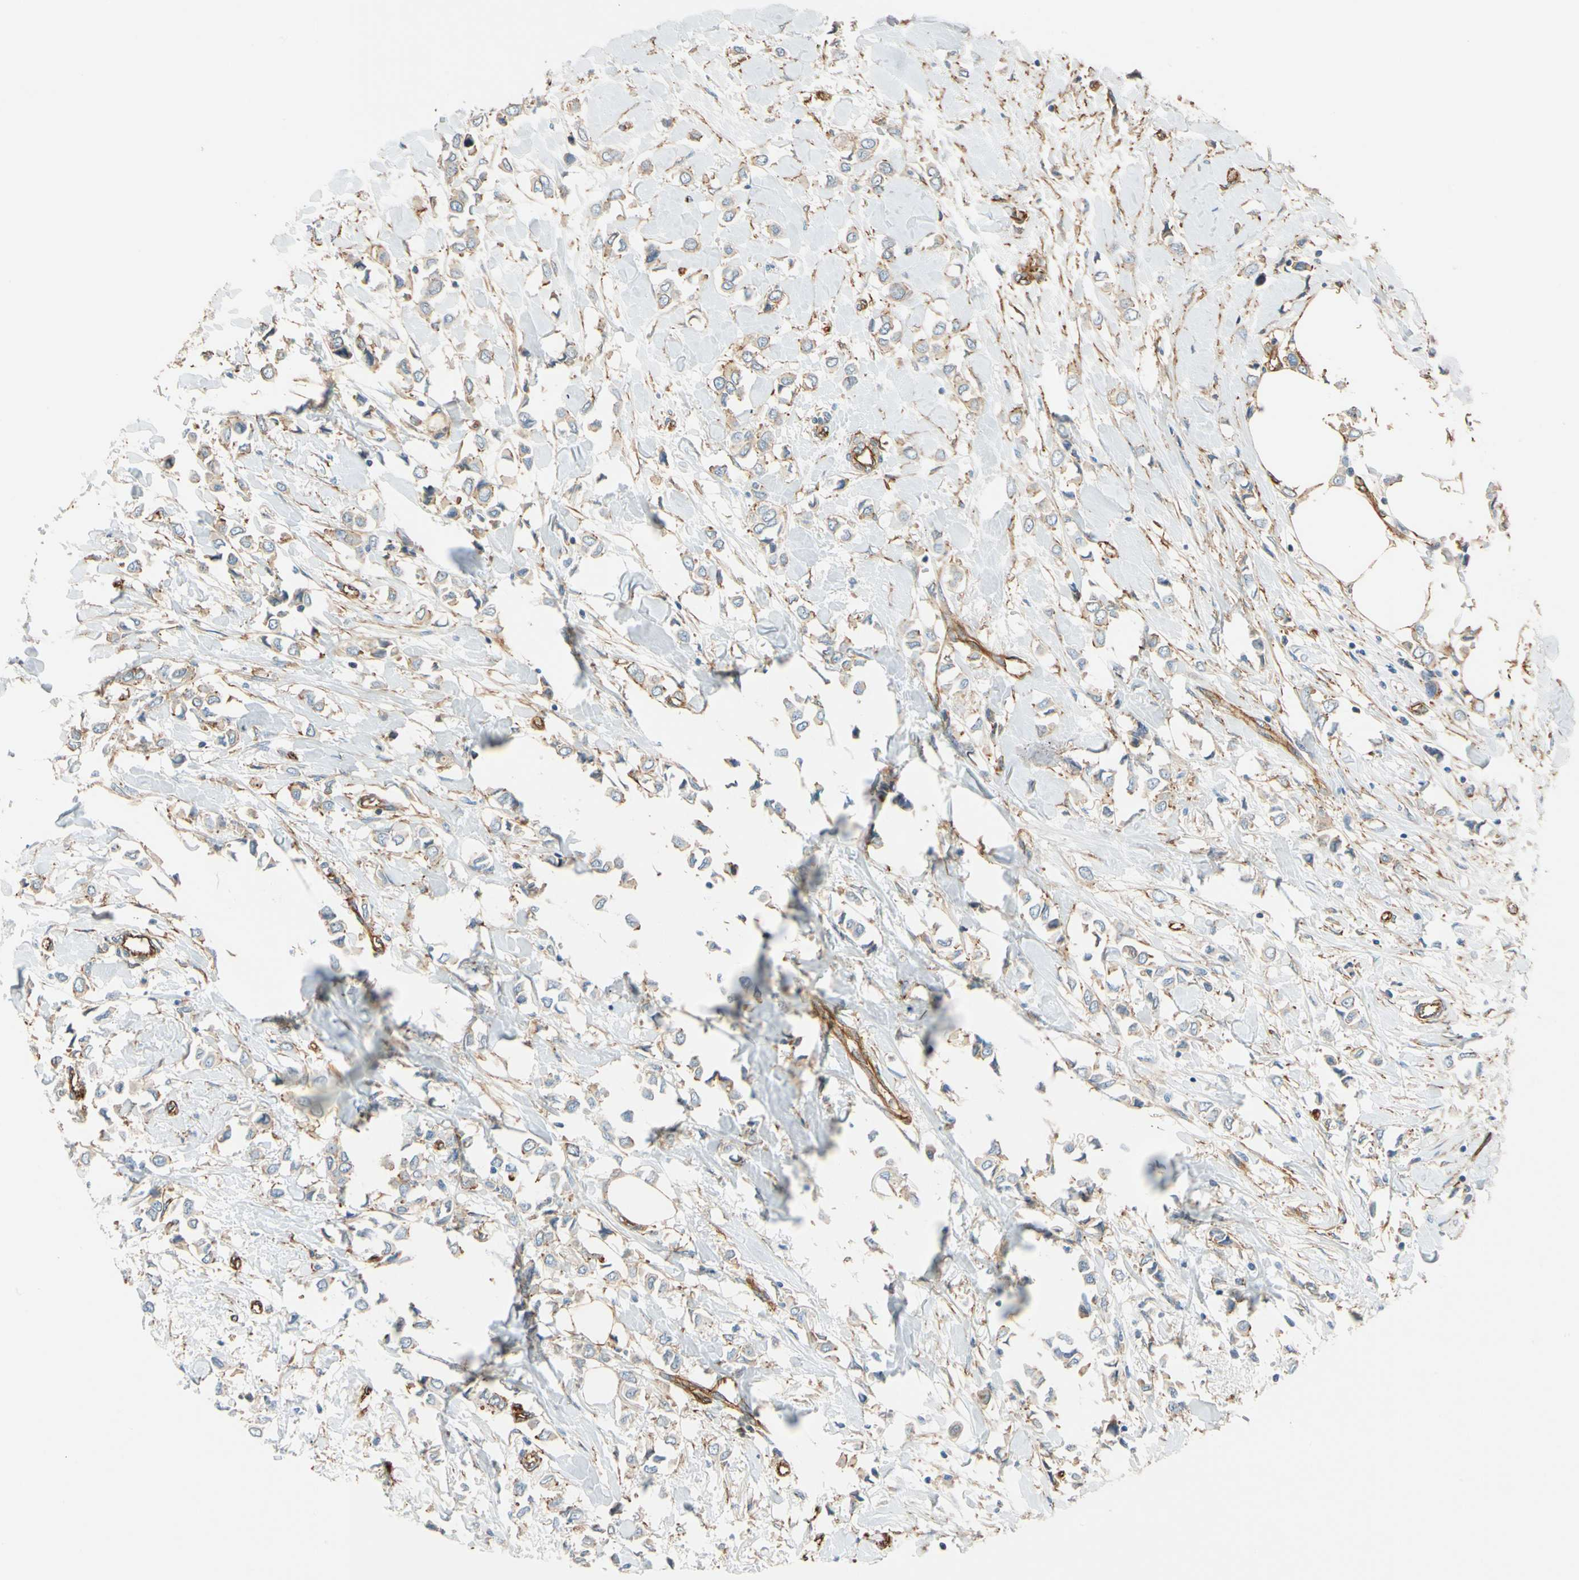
{"staining": {"intensity": "weak", "quantity": ">75%", "location": "cytoplasmic/membranous"}, "tissue": "breast cancer", "cell_type": "Tumor cells", "image_type": "cancer", "snomed": [{"axis": "morphology", "description": "Lobular carcinoma"}, {"axis": "topography", "description": "Breast"}], "caption": "IHC image of breast cancer (lobular carcinoma) stained for a protein (brown), which shows low levels of weak cytoplasmic/membranous expression in about >75% of tumor cells.", "gene": "SPTAN1", "patient": {"sex": "female", "age": 51}}